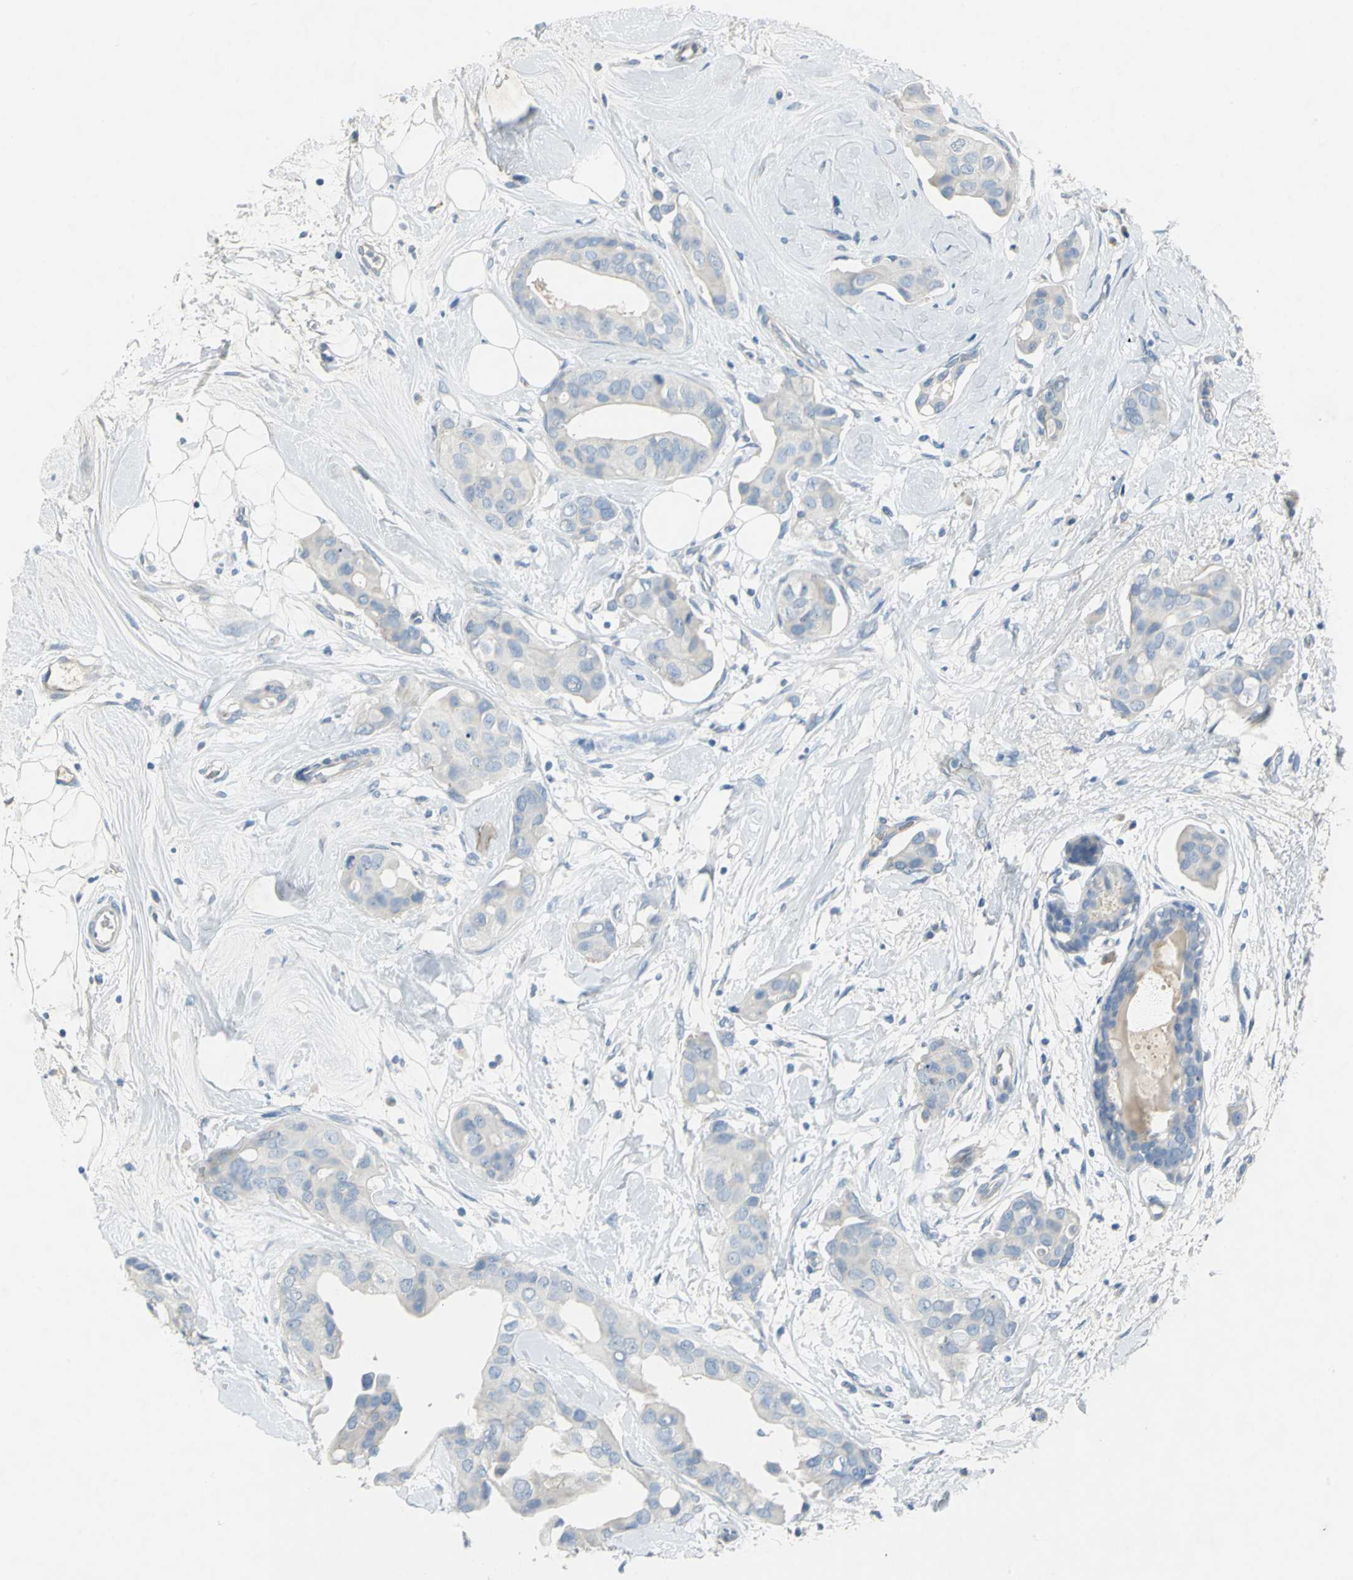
{"staining": {"intensity": "negative", "quantity": "none", "location": "none"}, "tissue": "breast cancer", "cell_type": "Tumor cells", "image_type": "cancer", "snomed": [{"axis": "morphology", "description": "Duct carcinoma"}, {"axis": "topography", "description": "Breast"}], "caption": "IHC of human invasive ductal carcinoma (breast) demonstrates no positivity in tumor cells.", "gene": "PTGDS", "patient": {"sex": "female", "age": 40}}